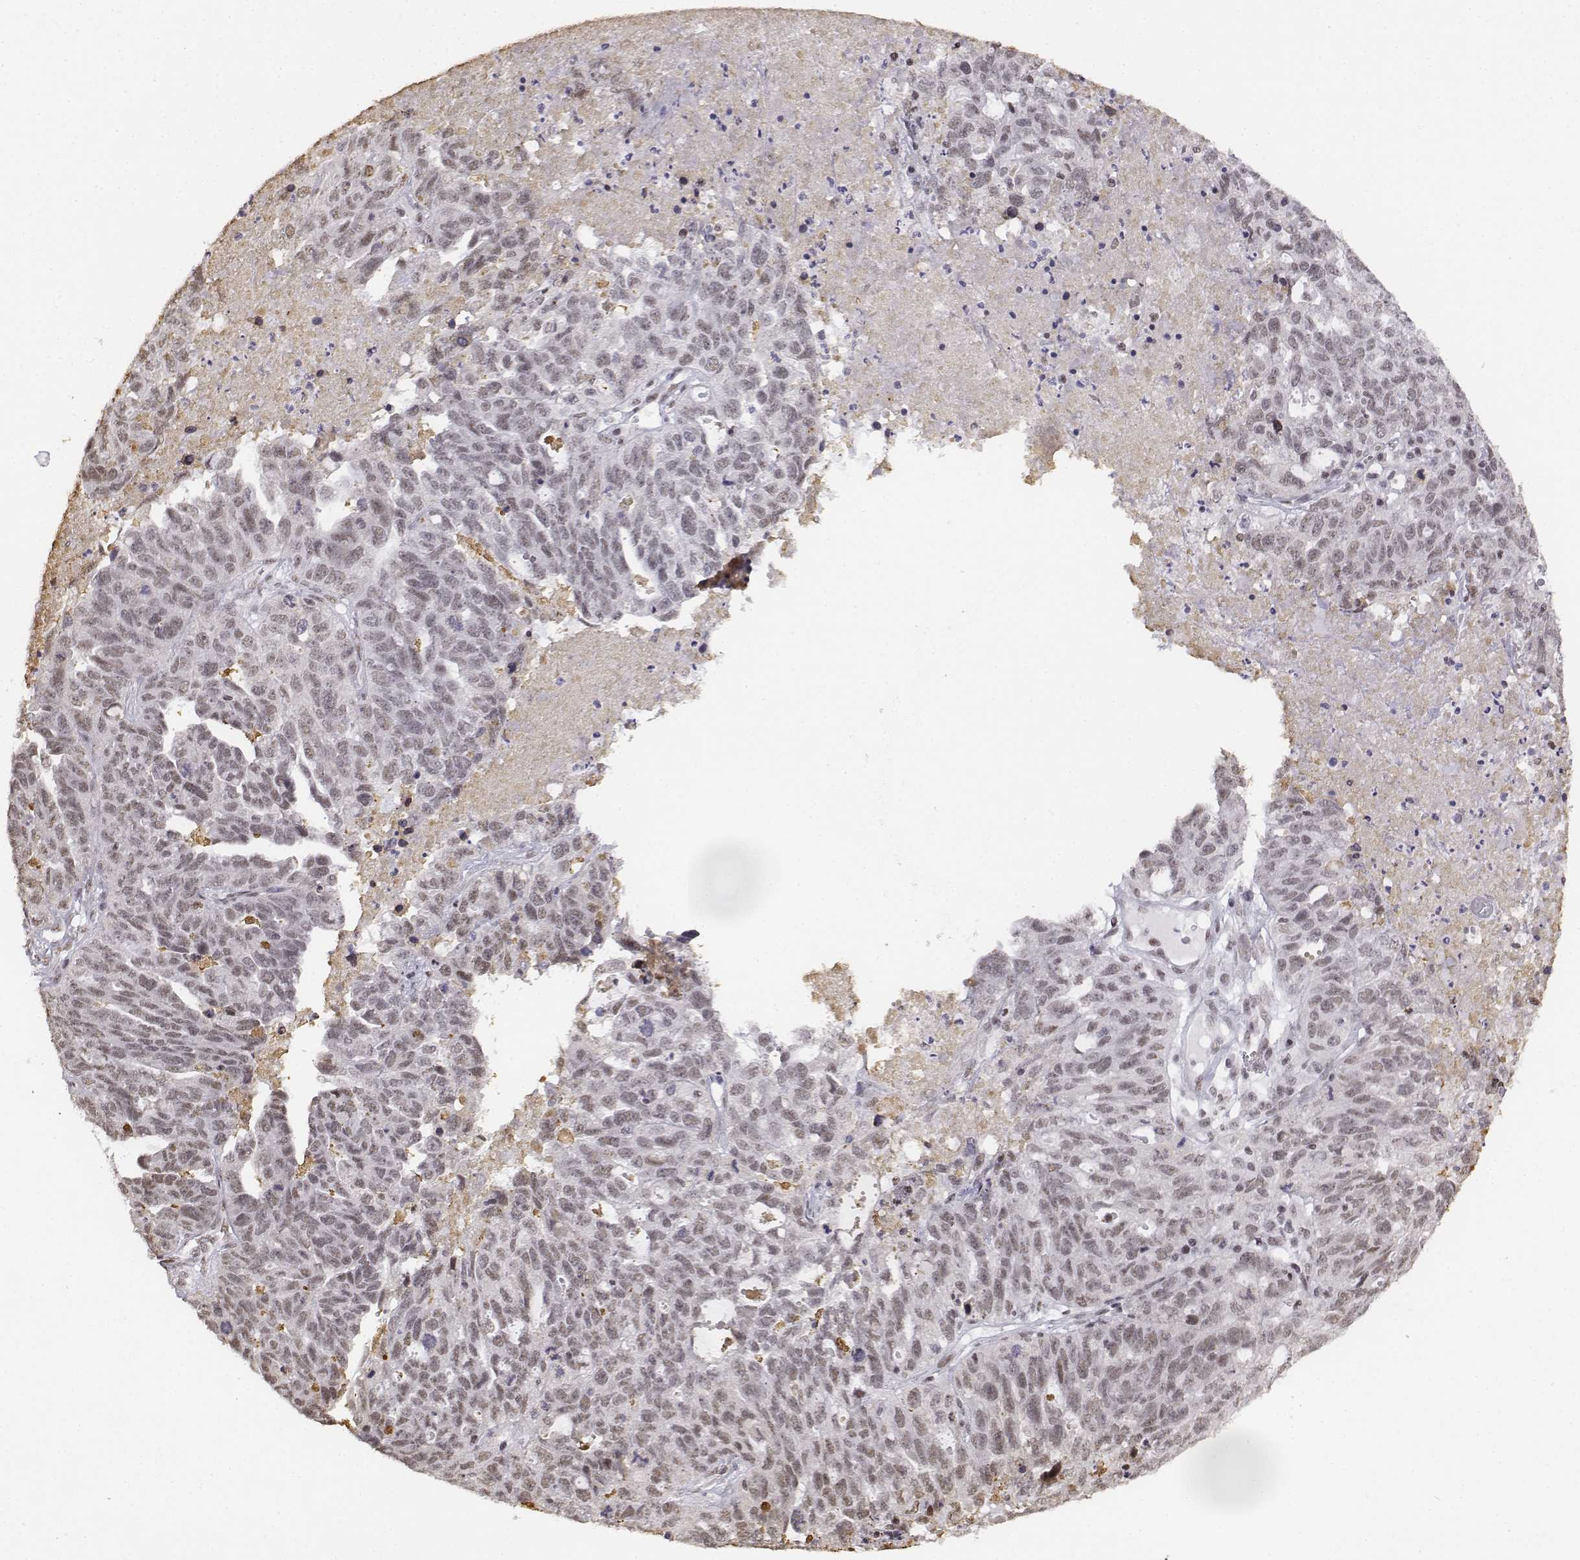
{"staining": {"intensity": "weak", "quantity": ">75%", "location": "nuclear"}, "tissue": "ovarian cancer", "cell_type": "Tumor cells", "image_type": "cancer", "snomed": [{"axis": "morphology", "description": "Cystadenocarcinoma, serous, NOS"}, {"axis": "topography", "description": "Ovary"}], "caption": "Immunohistochemical staining of ovarian serous cystadenocarcinoma displays low levels of weak nuclear positivity in about >75% of tumor cells.", "gene": "SETD1A", "patient": {"sex": "female", "age": 71}}